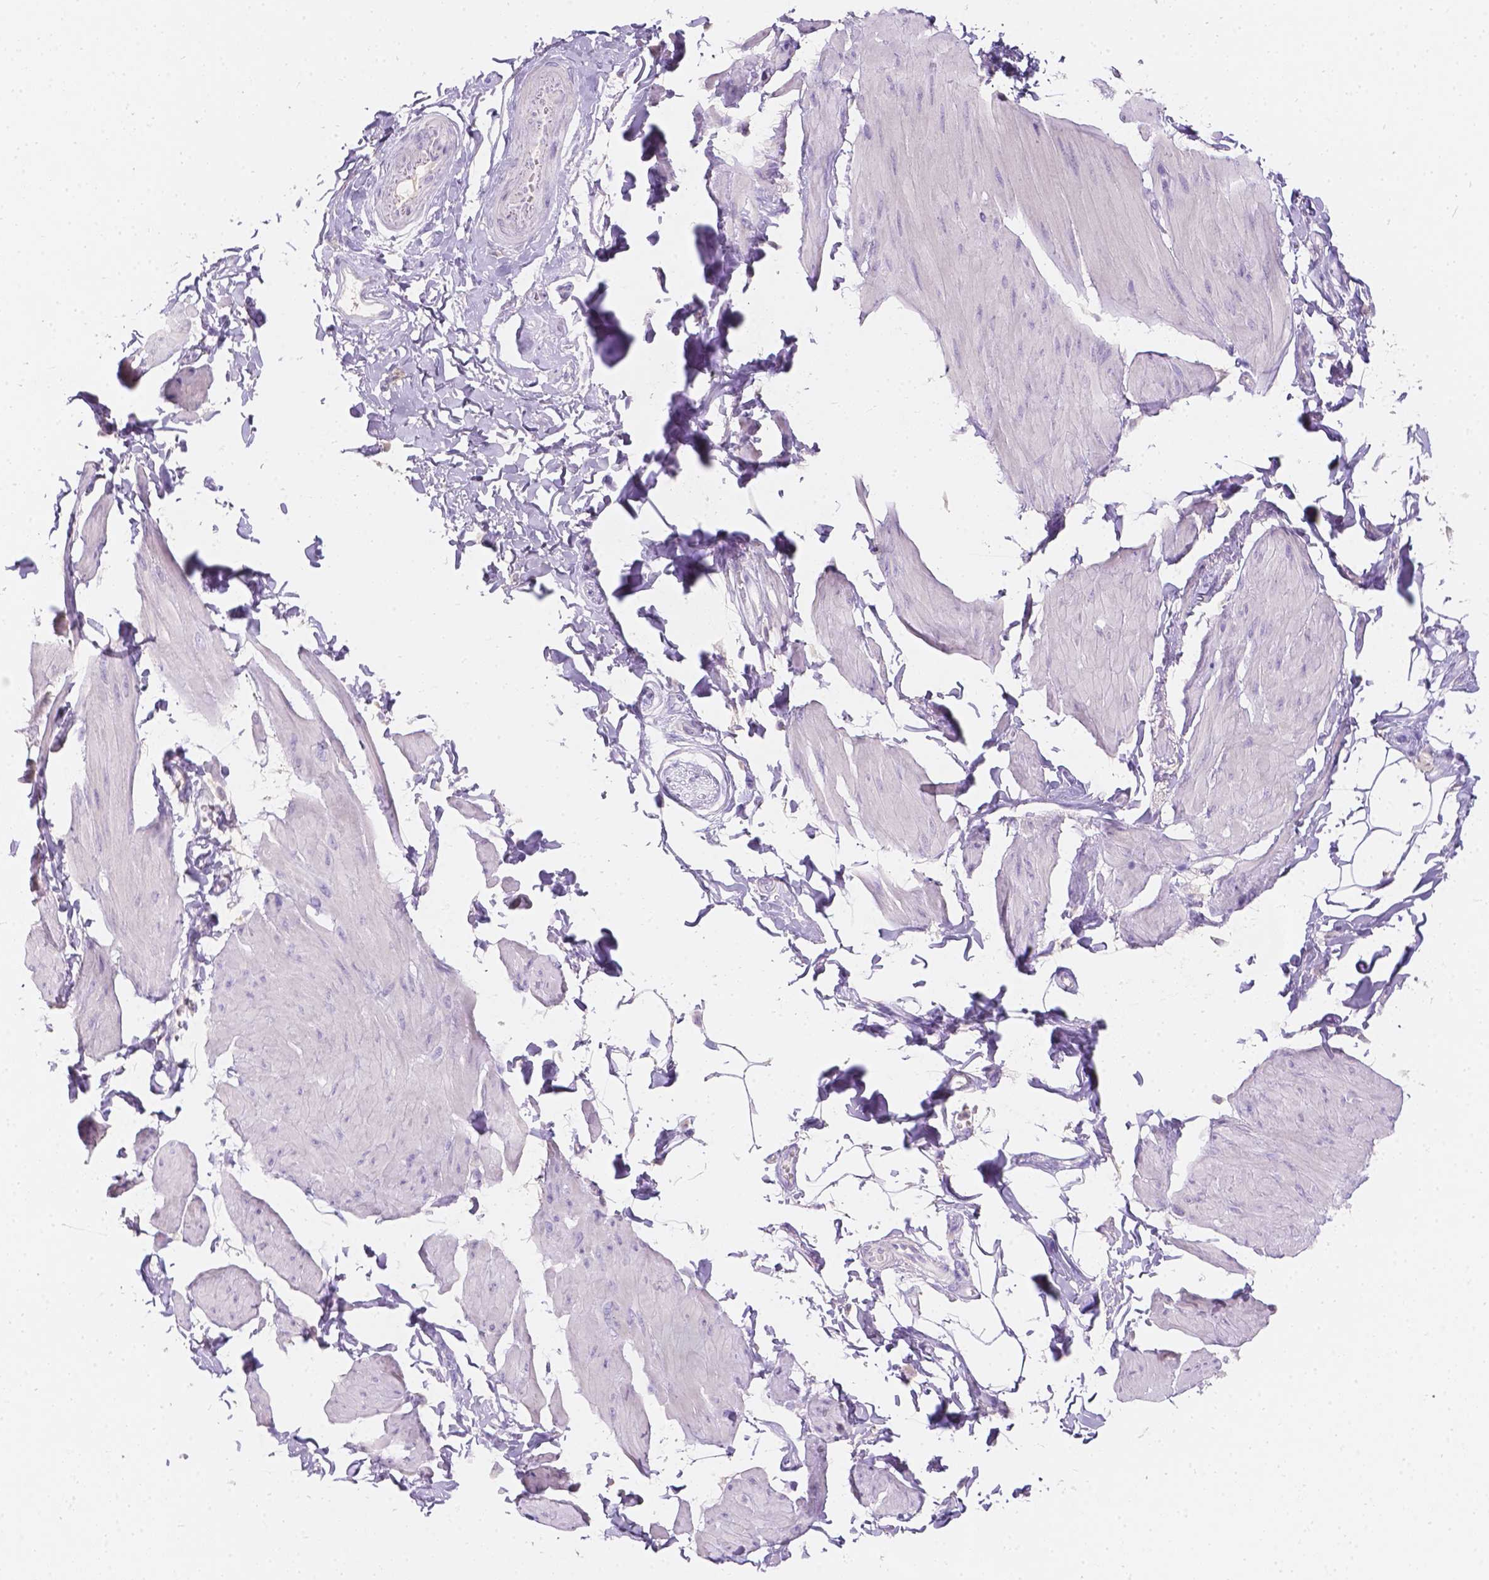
{"staining": {"intensity": "negative", "quantity": "none", "location": "none"}, "tissue": "smooth muscle", "cell_type": "Smooth muscle cells", "image_type": "normal", "snomed": [{"axis": "morphology", "description": "Normal tissue, NOS"}, {"axis": "topography", "description": "Adipose tissue"}, {"axis": "topography", "description": "Smooth muscle"}, {"axis": "topography", "description": "Peripheral nerve tissue"}], "caption": "This is a micrograph of immunohistochemistry (IHC) staining of normal smooth muscle, which shows no expression in smooth muscle cells.", "gene": "GAL3ST2", "patient": {"sex": "male", "age": 83}}